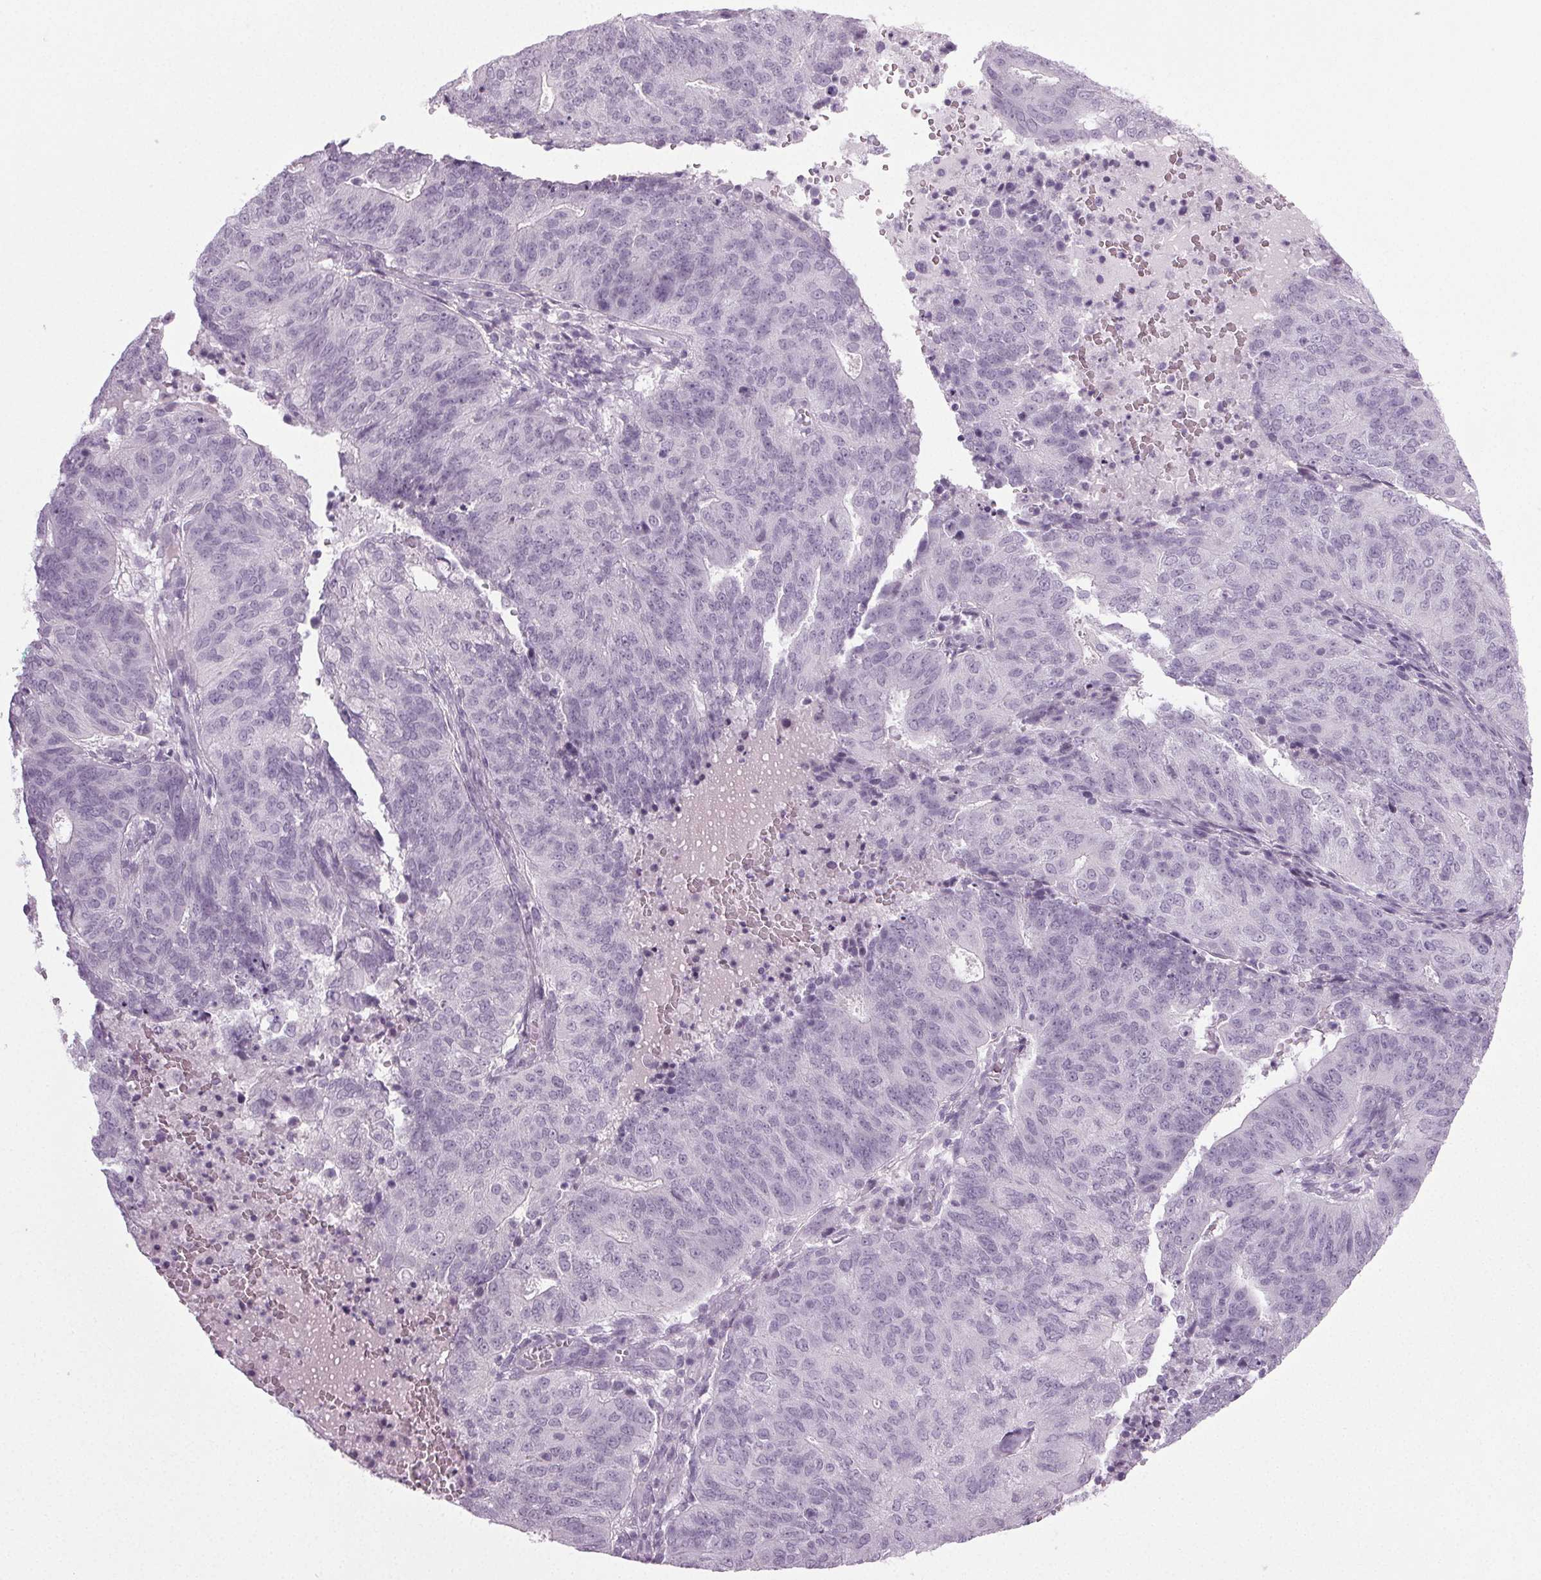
{"staining": {"intensity": "negative", "quantity": "none", "location": "none"}, "tissue": "endometrial cancer", "cell_type": "Tumor cells", "image_type": "cancer", "snomed": [{"axis": "morphology", "description": "Adenocarcinoma, NOS"}, {"axis": "topography", "description": "Endometrium"}], "caption": "Human endometrial cancer (adenocarcinoma) stained for a protein using immunohistochemistry shows no staining in tumor cells.", "gene": "IGF2BP1", "patient": {"sex": "female", "age": 82}}